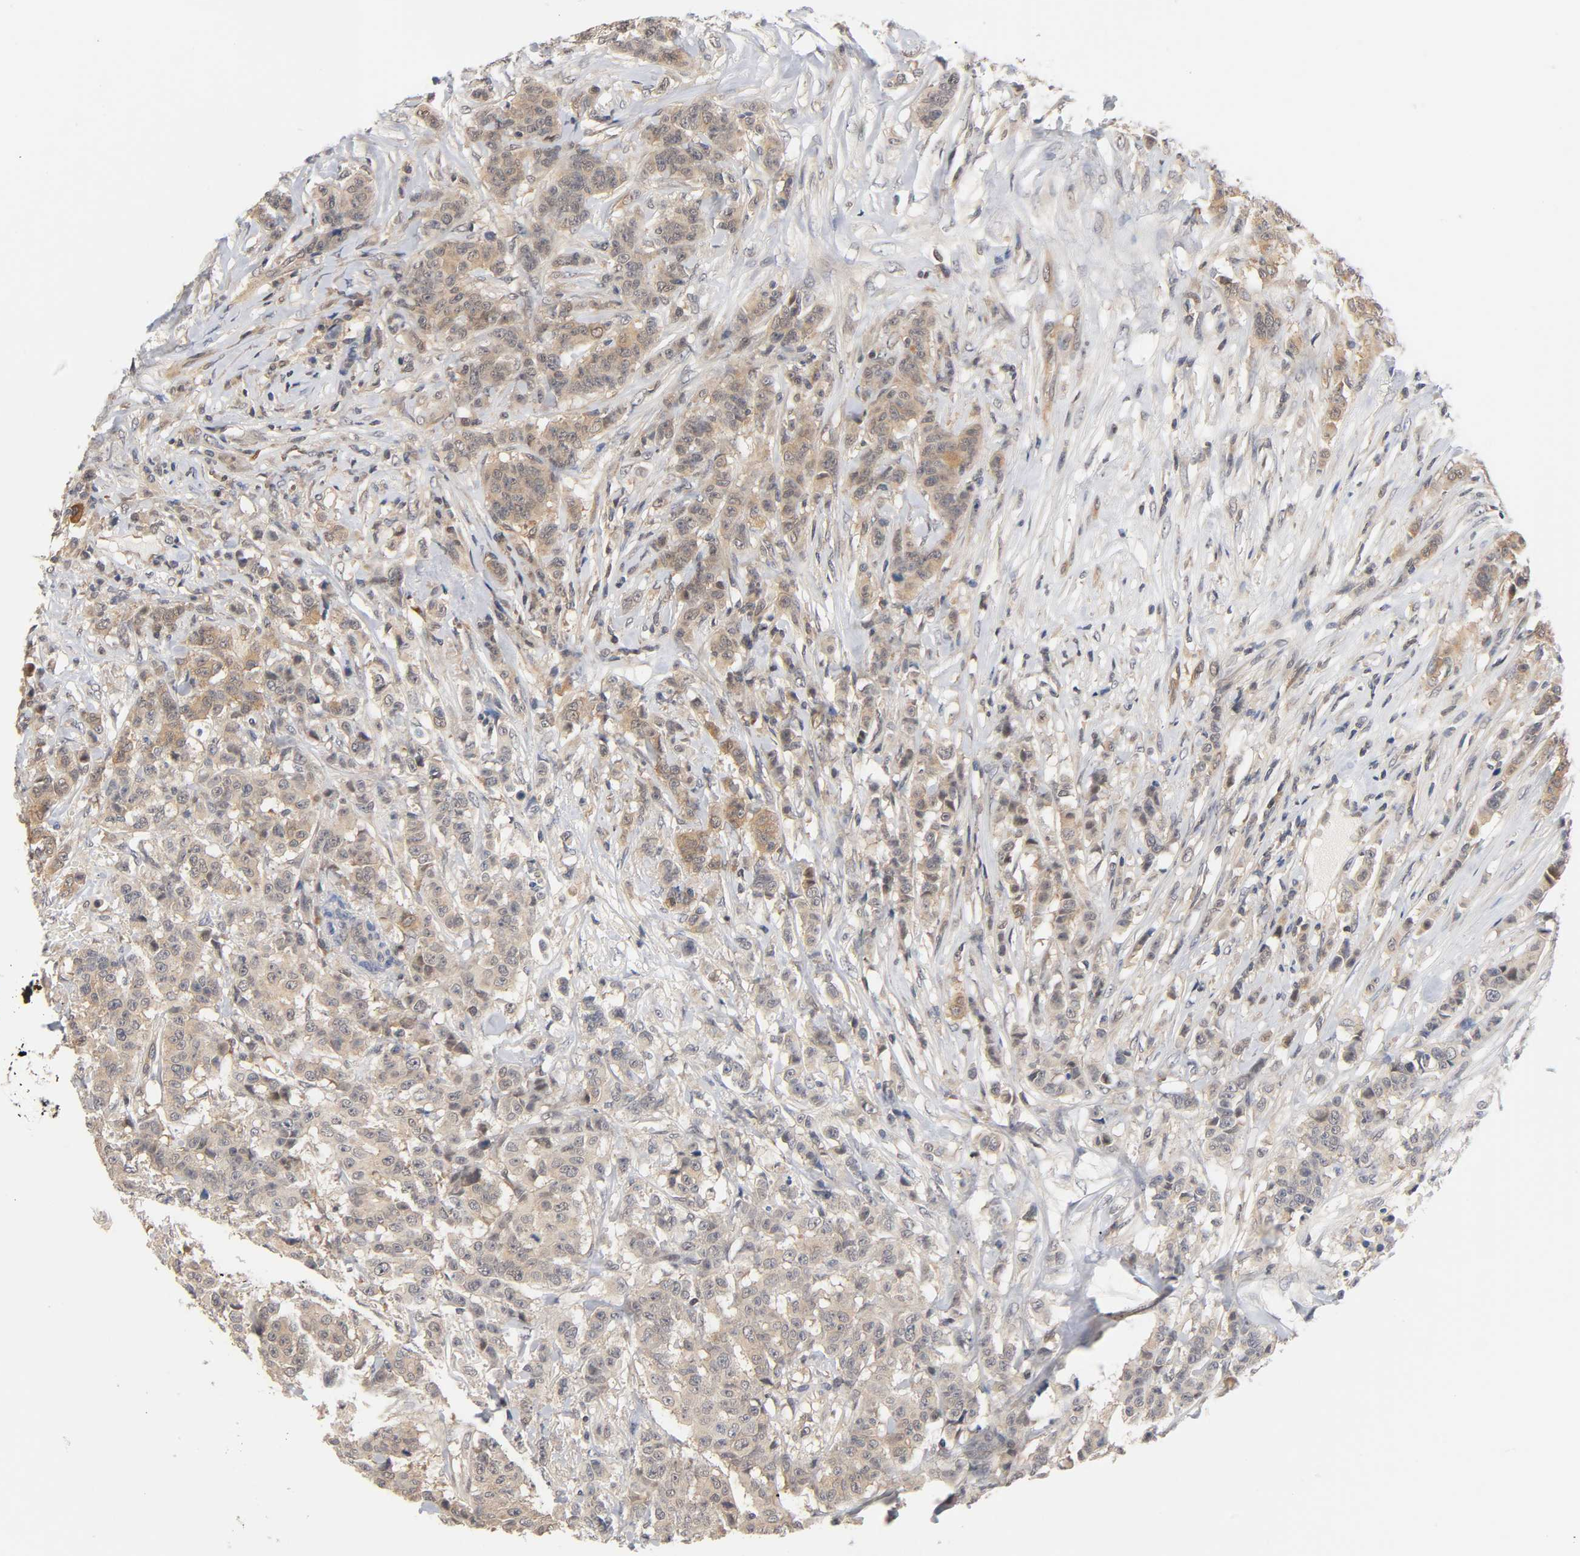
{"staining": {"intensity": "moderate", "quantity": ">75%", "location": "cytoplasmic/membranous"}, "tissue": "breast cancer", "cell_type": "Tumor cells", "image_type": "cancer", "snomed": [{"axis": "morphology", "description": "Duct carcinoma"}, {"axis": "topography", "description": "Breast"}], "caption": "Immunohistochemical staining of breast invasive ductal carcinoma displays medium levels of moderate cytoplasmic/membranous protein staining in about >75% of tumor cells.", "gene": "PRKAB1", "patient": {"sex": "female", "age": 40}}